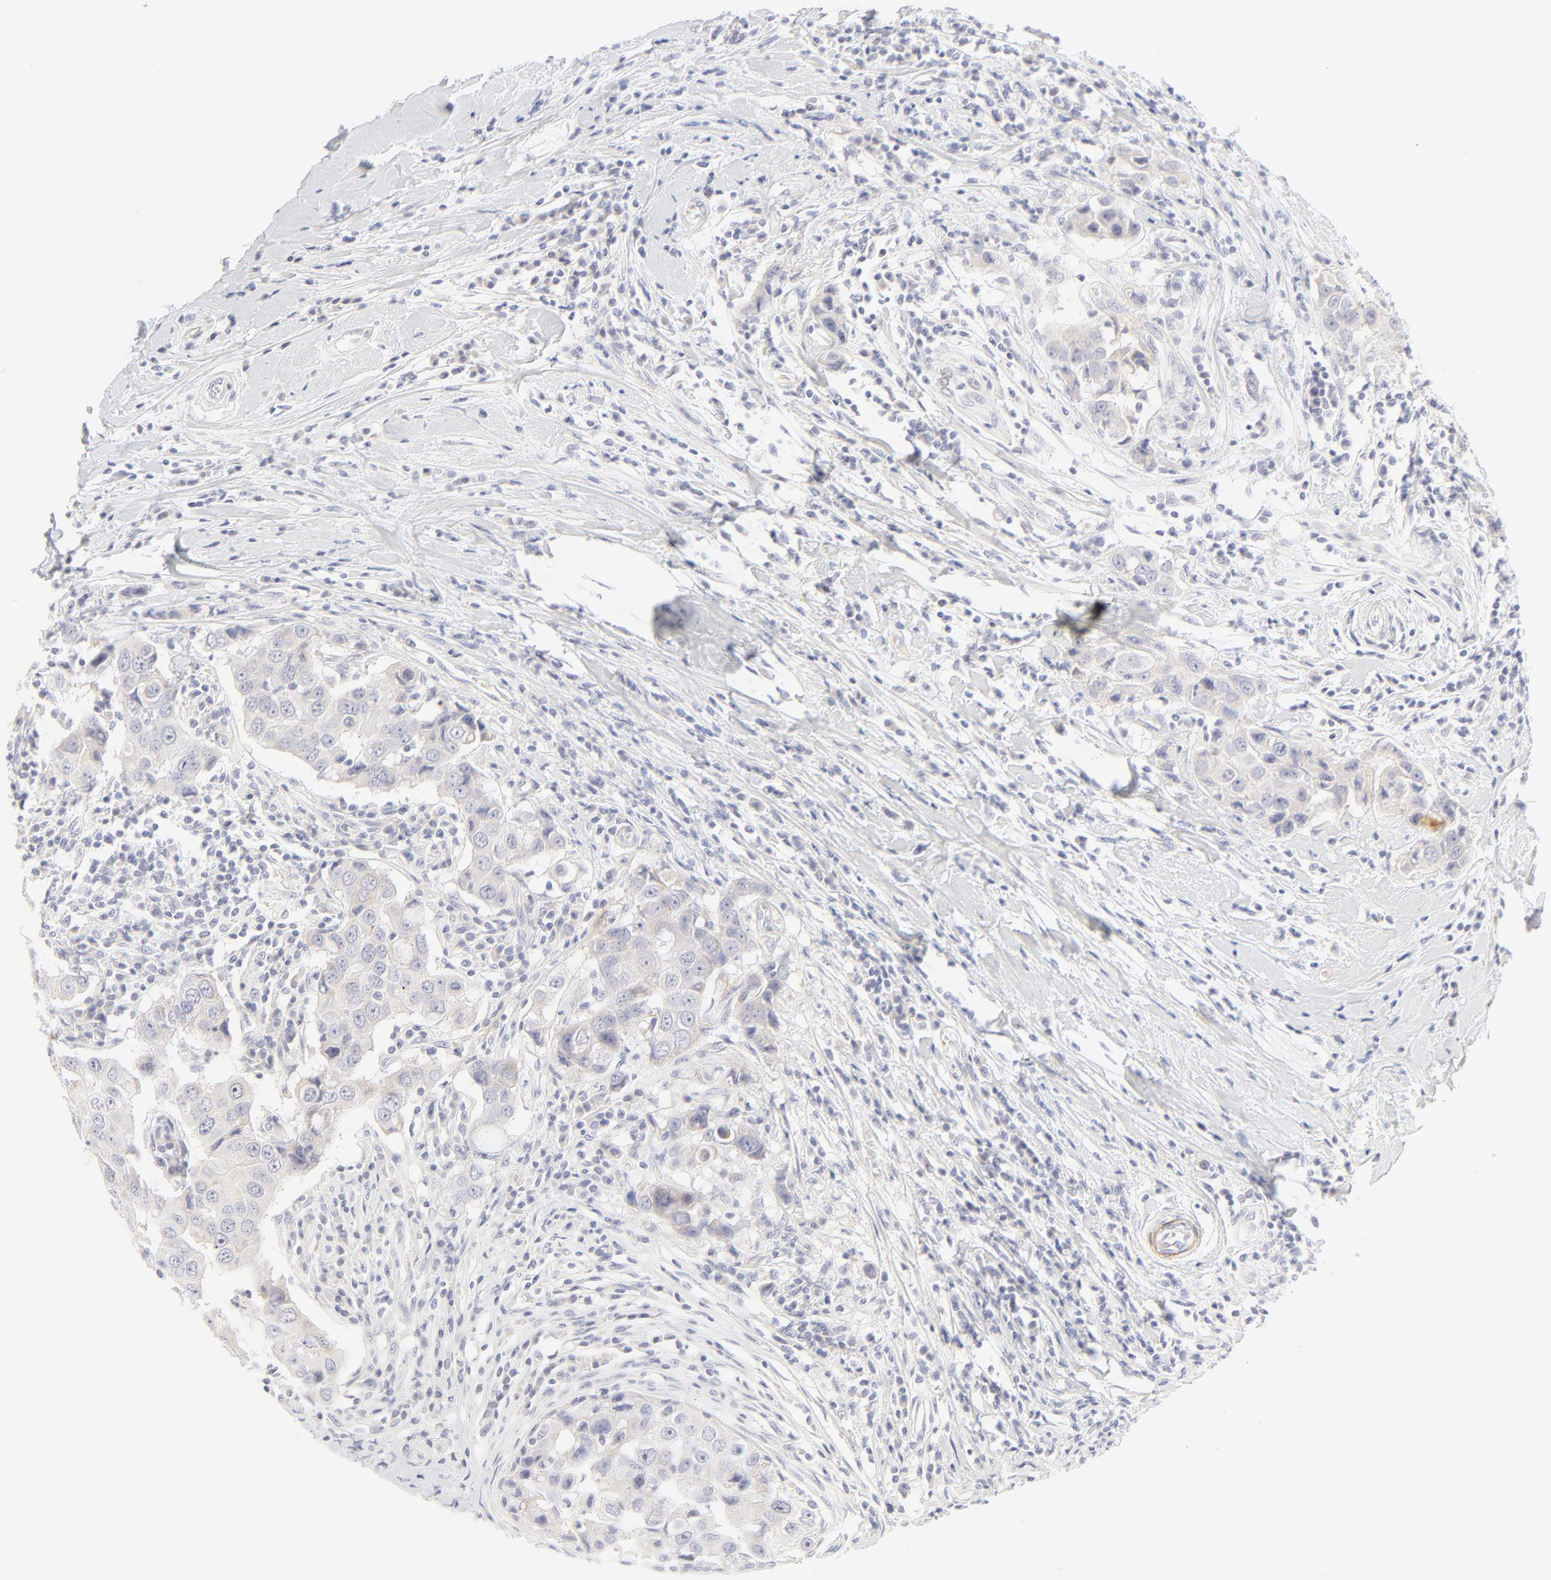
{"staining": {"intensity": "weak", "quantity": "<25%", "location": "cytoplasmic/membranous"}, "tissue": "breast cancer", "cell_type": "Tumor cells", "image_type": "cancer", "snomed": [{"axis": "morphology", "description": "Duct carcinoma"}, {"axis": "topography", "description": "Breast"}], "caption": "Tumor cells show no significant expression in breast cancer.", "gene": "NPNT", "patient": {"sex": "female", "age": 27}}